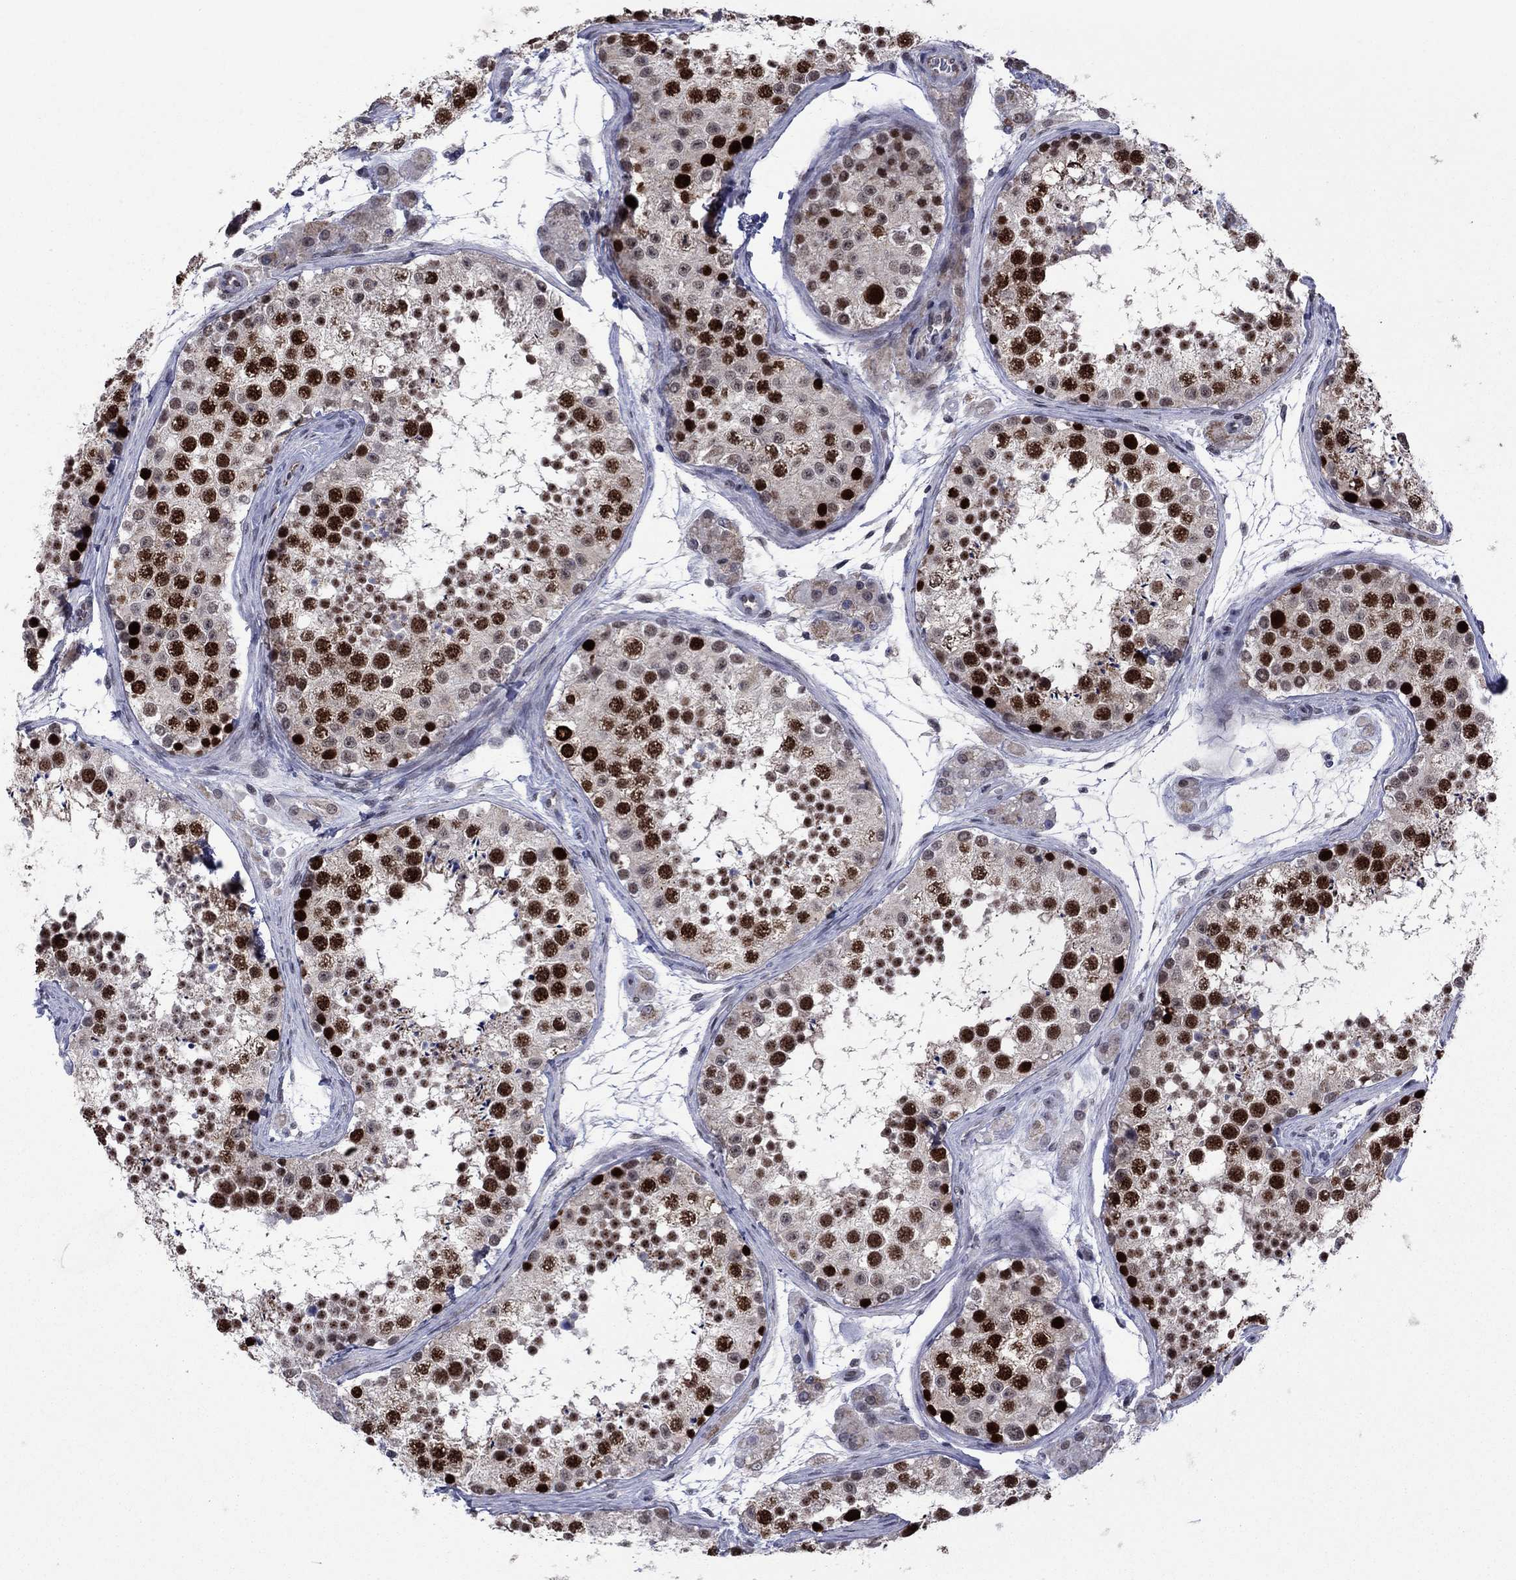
{"staining": {"intensity": "strong", "quantity": "25%-75%", "location": "nuclear"}, "tissue": "testis", "cell_type": "Cells in seminiferous ducts", "image_type": "normal", "snomed": [{"axis": "morphology", "description": "Normal tissue, NOS"}, {"axis": "topography", "description": "Testis"}], "caption": "Immunohistochemical staining of normal human testis demonstrates high levels of strong nuclear positivity in about 25%-75% of cells in seminiferous ducts.", "gene": "CDCA5", "patient": {"sex": "male", "age": 41}}